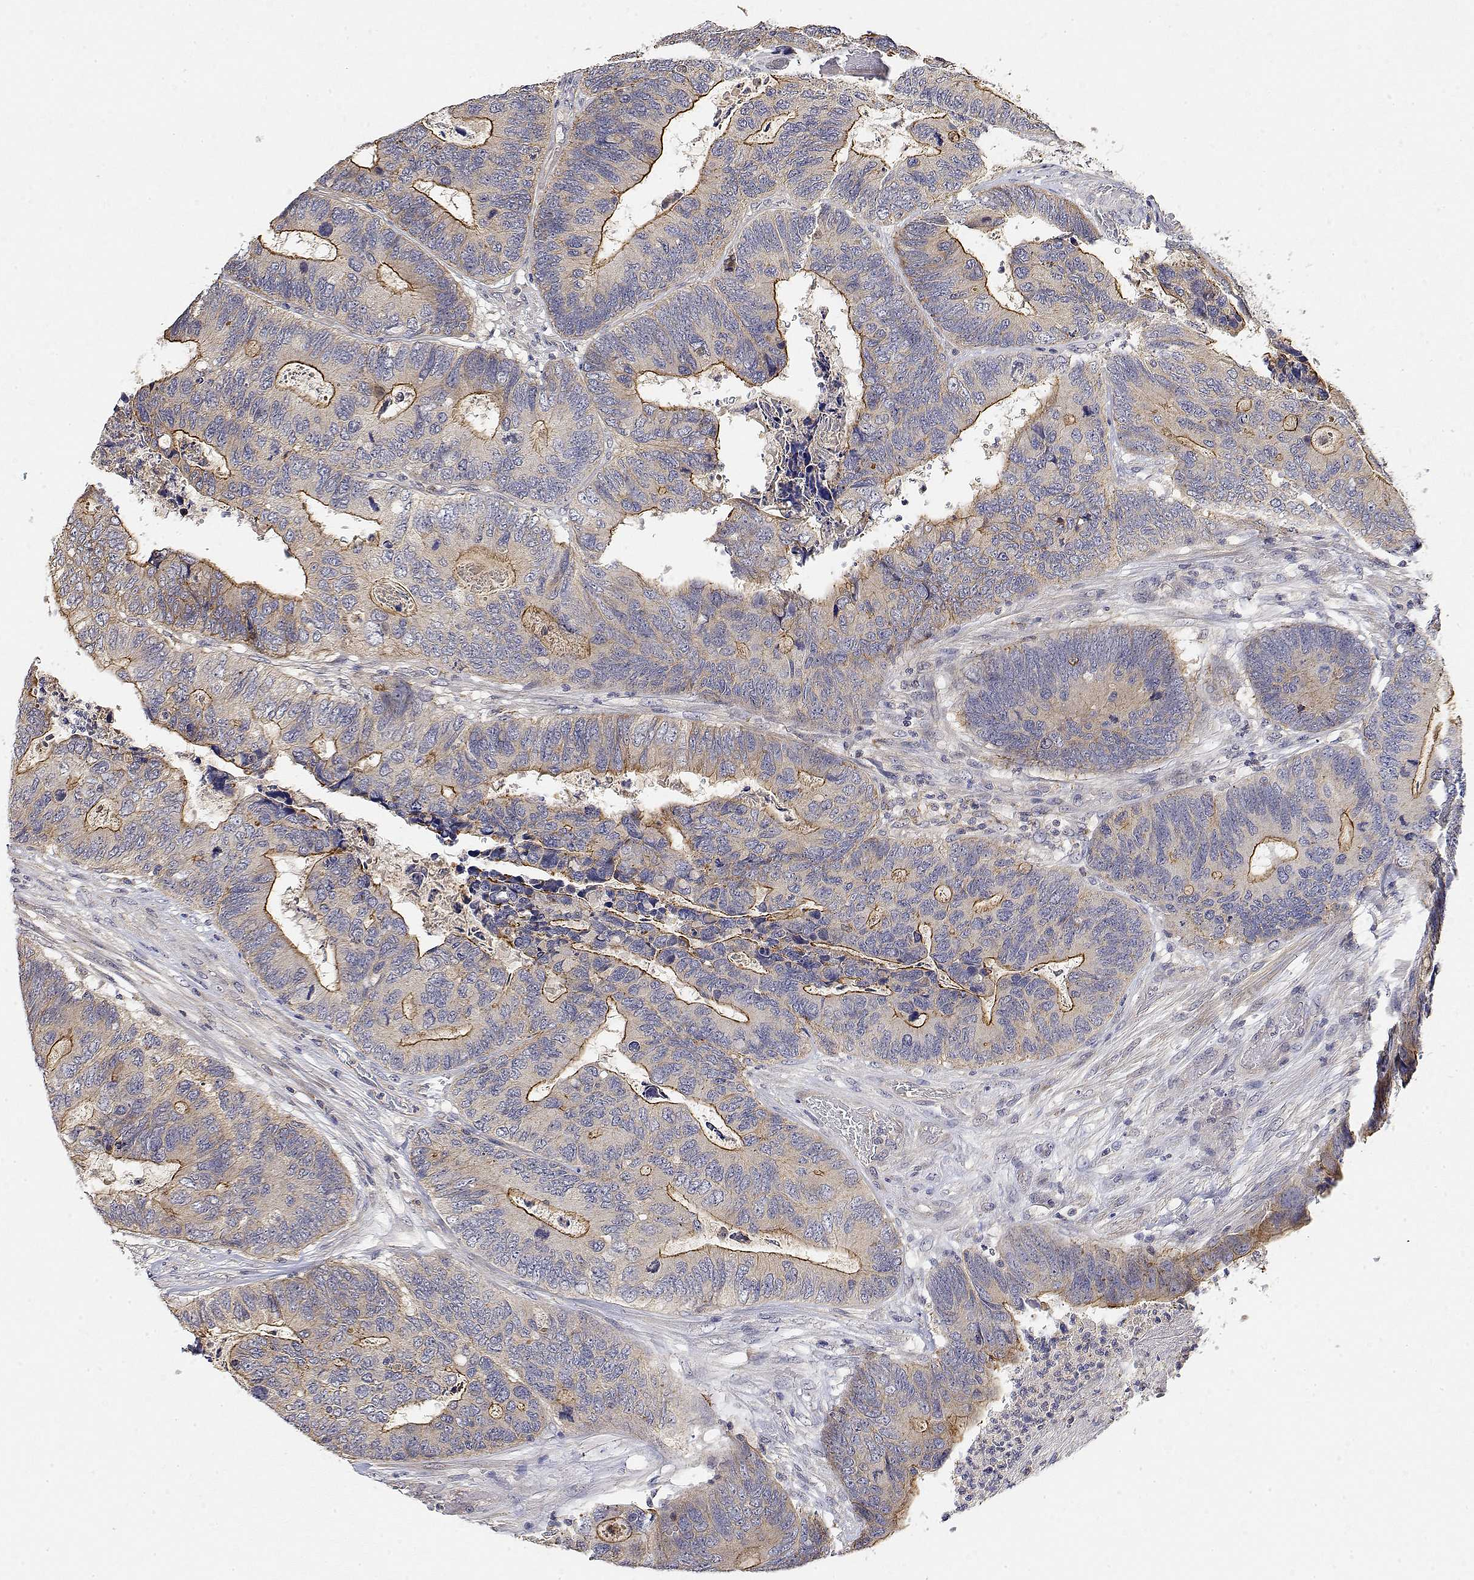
{"staining": {"intensity": "moderate", "quantity": "25%-75%", "location": "cytoplasmic/membranous"}, "tissue": "colorectal cancer", "cell_type": "Tumor cells", "image_type": "cancer", "snomed": [{"axis": "morphology", "description": "Adenocarcinoma, NOS"}, {"axis": "topography", "description": "Colon"}], "caption": "Moderate cytoplasmic/membranous protein staining is seen in about 25%-75% of tumor cells in colorectal adenocarcinoma.", "gene": "LONRF3", "patient": {"sex": "female", "age": 67}}